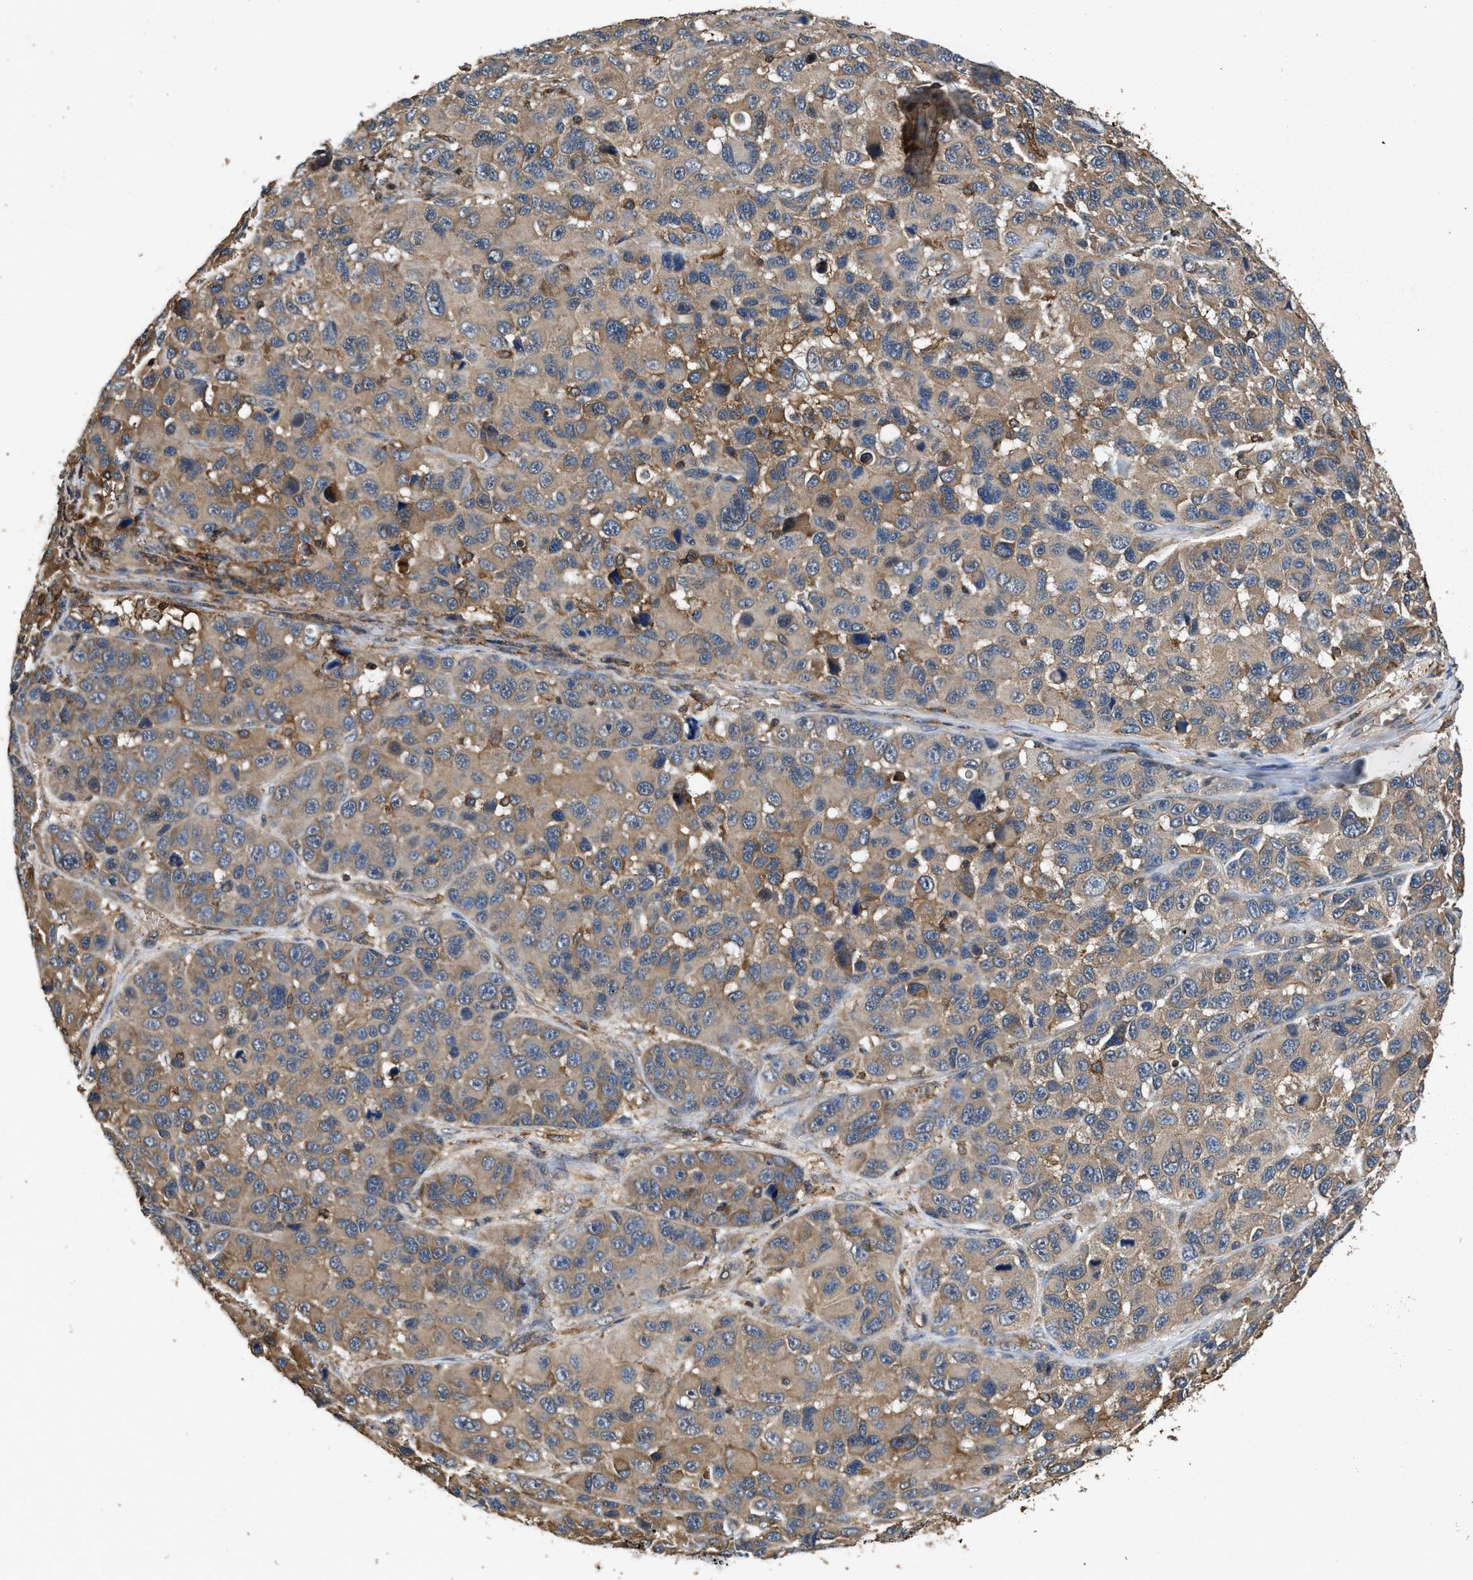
{"staining": {"intensity": "moderate", "quantity": "25%-75%", "location": "cytoplasmic/membranous"}, "tissue": "melanoma", "cell_type": "Tumor cells", "image_type": "cancer", "snomed": [{"axis": "morphology", "description": "Malignant melanoma, NOS"}, {"axis": "topography", "description": "Skin"}], "caption": "Human malignant melanoma stained for a protein (brown) exhibits moderate cytoplasmic/membranous positive staining in approximately 25%-75% of tumor cells.", "gene": "LINGO2", "patient": {"sex": "male", "age": 53}}